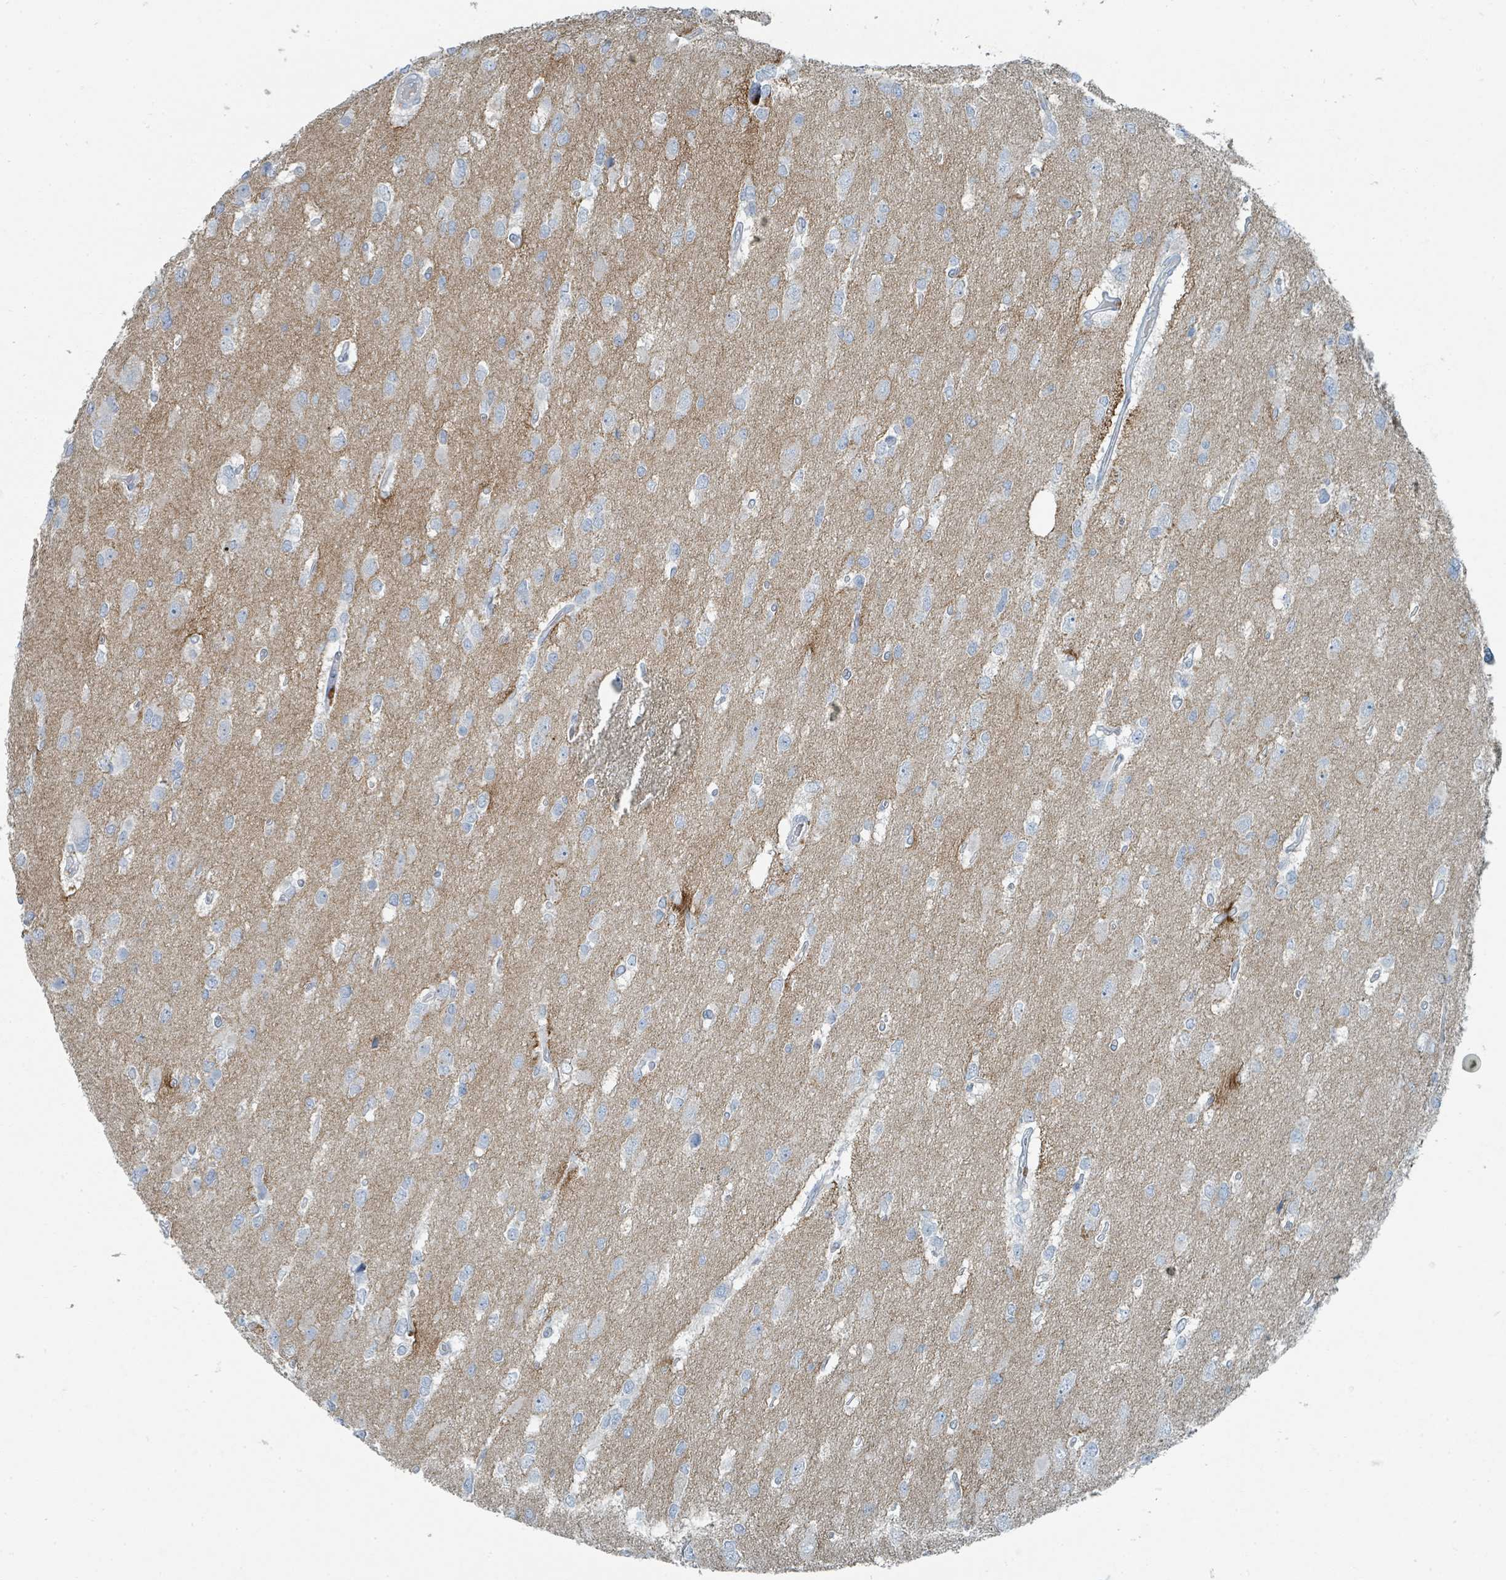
{"staining": {"intensity": "negative", "quantity": "none", "location": "none"}, "tissue": "glioma", "cell_type": "Tumor cells", "image_type": "cancer", "snomed": [{"axis": "morphology", "description": "Glioma, malignant, High grade"}, {"axis": "topography", "description": "Brain"}], "caption": "There is no significant staining in tumor cells of malignant glioma (high-grade).", "gene": "RASA4", "patient": {"sex": "male", "age": 53}}